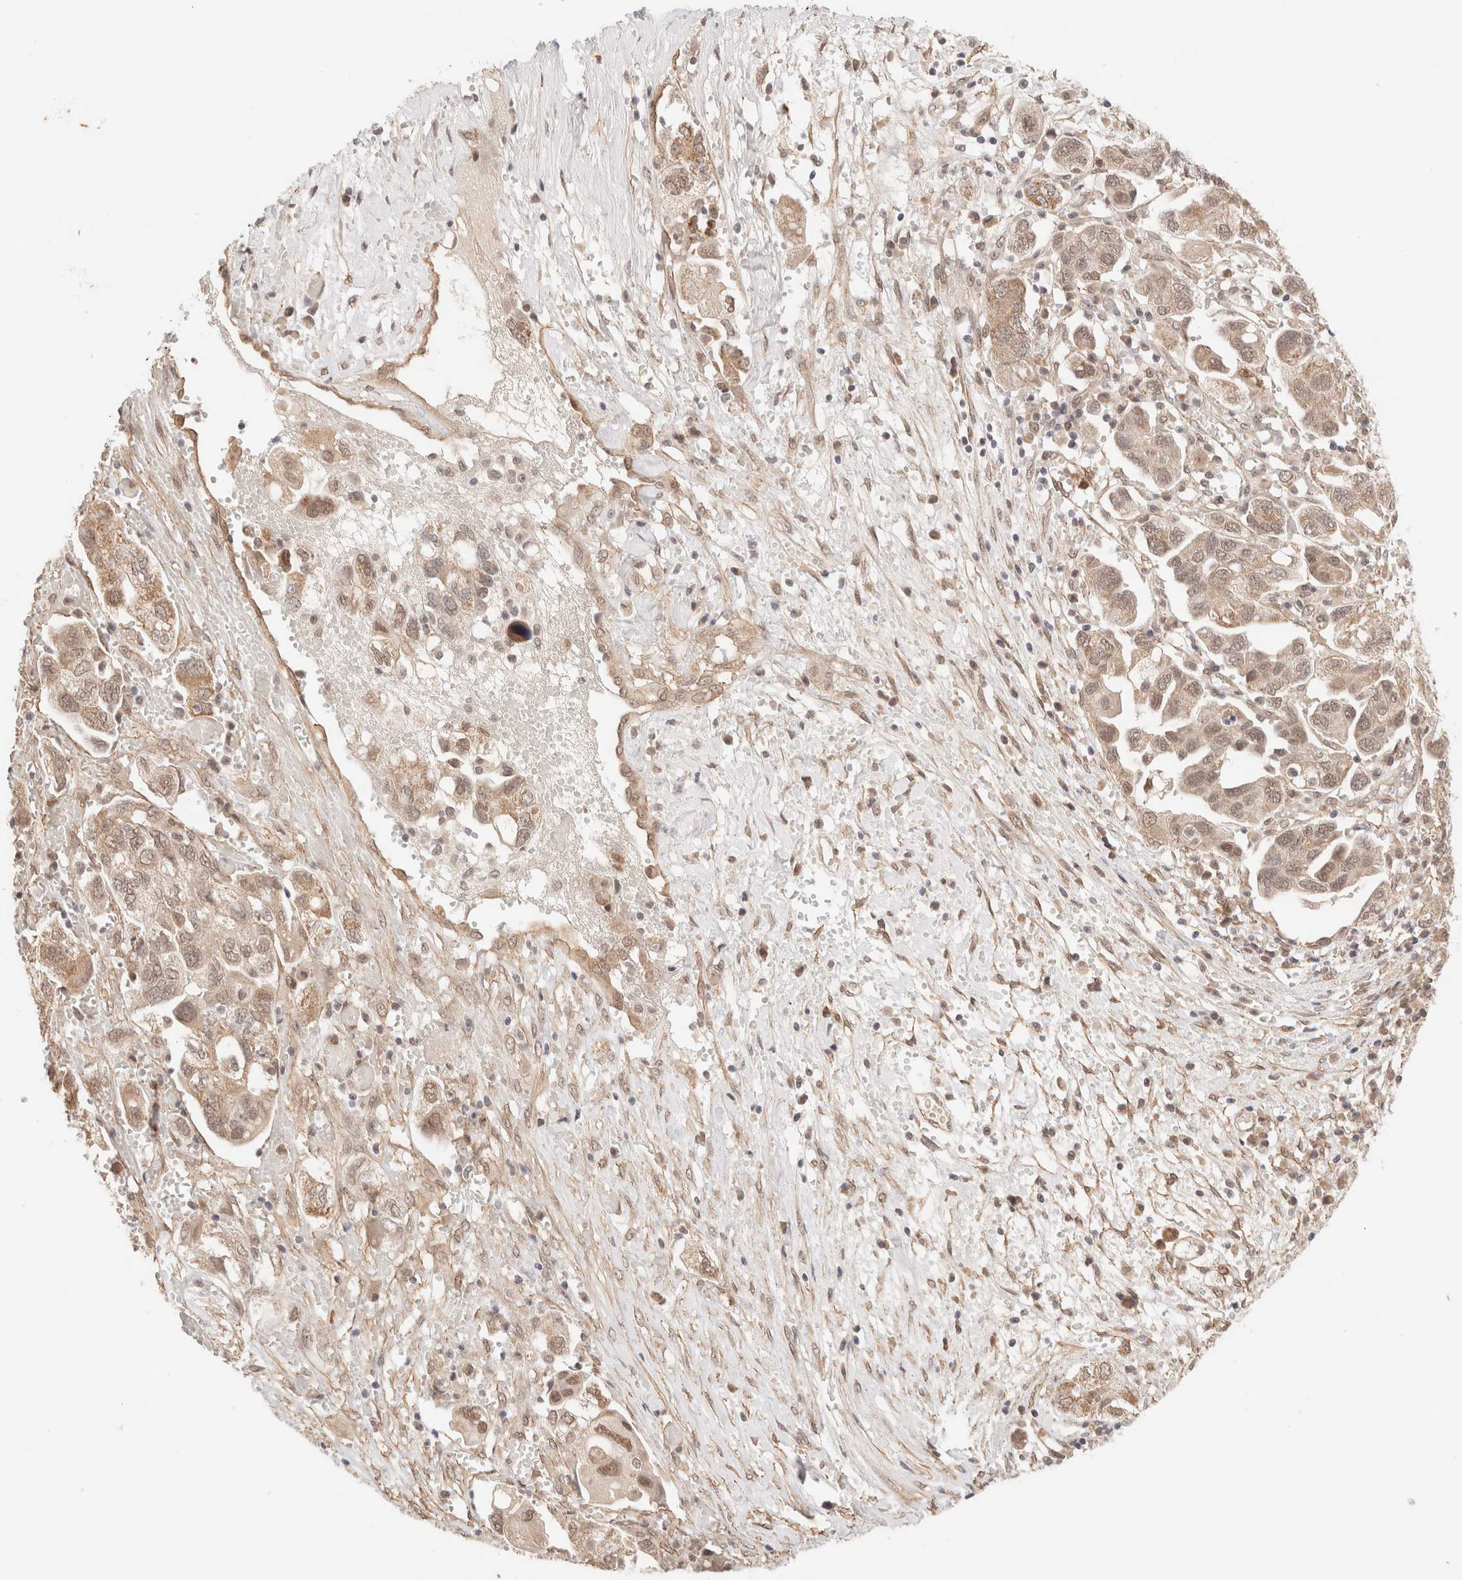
{"staining": {"intensity": "moderate", "quantity": ">75%", "location": "cytoplasmic/membranous,nuclear"}, "tissue": "ovarian cancer", "cell_type": "Tumor cells", "image_type": "cancer", "snomed": [{"axis": "morphology", "description": "Carcinoma, NOS"}, {"axis": "morphology", "description": "Cystadenocarcinoma, serous, NOS"}, {"axis": "topography", "description": "Ovary"}], "caption": "Ovarian cancer (carcinoma) tissue demonstrates moderate cytoplasmic/membranous and nuclear expression in approximately >75% of tumor cells", "gene": "BRPF3", "patient": {"sex": "female", "age": 69}}